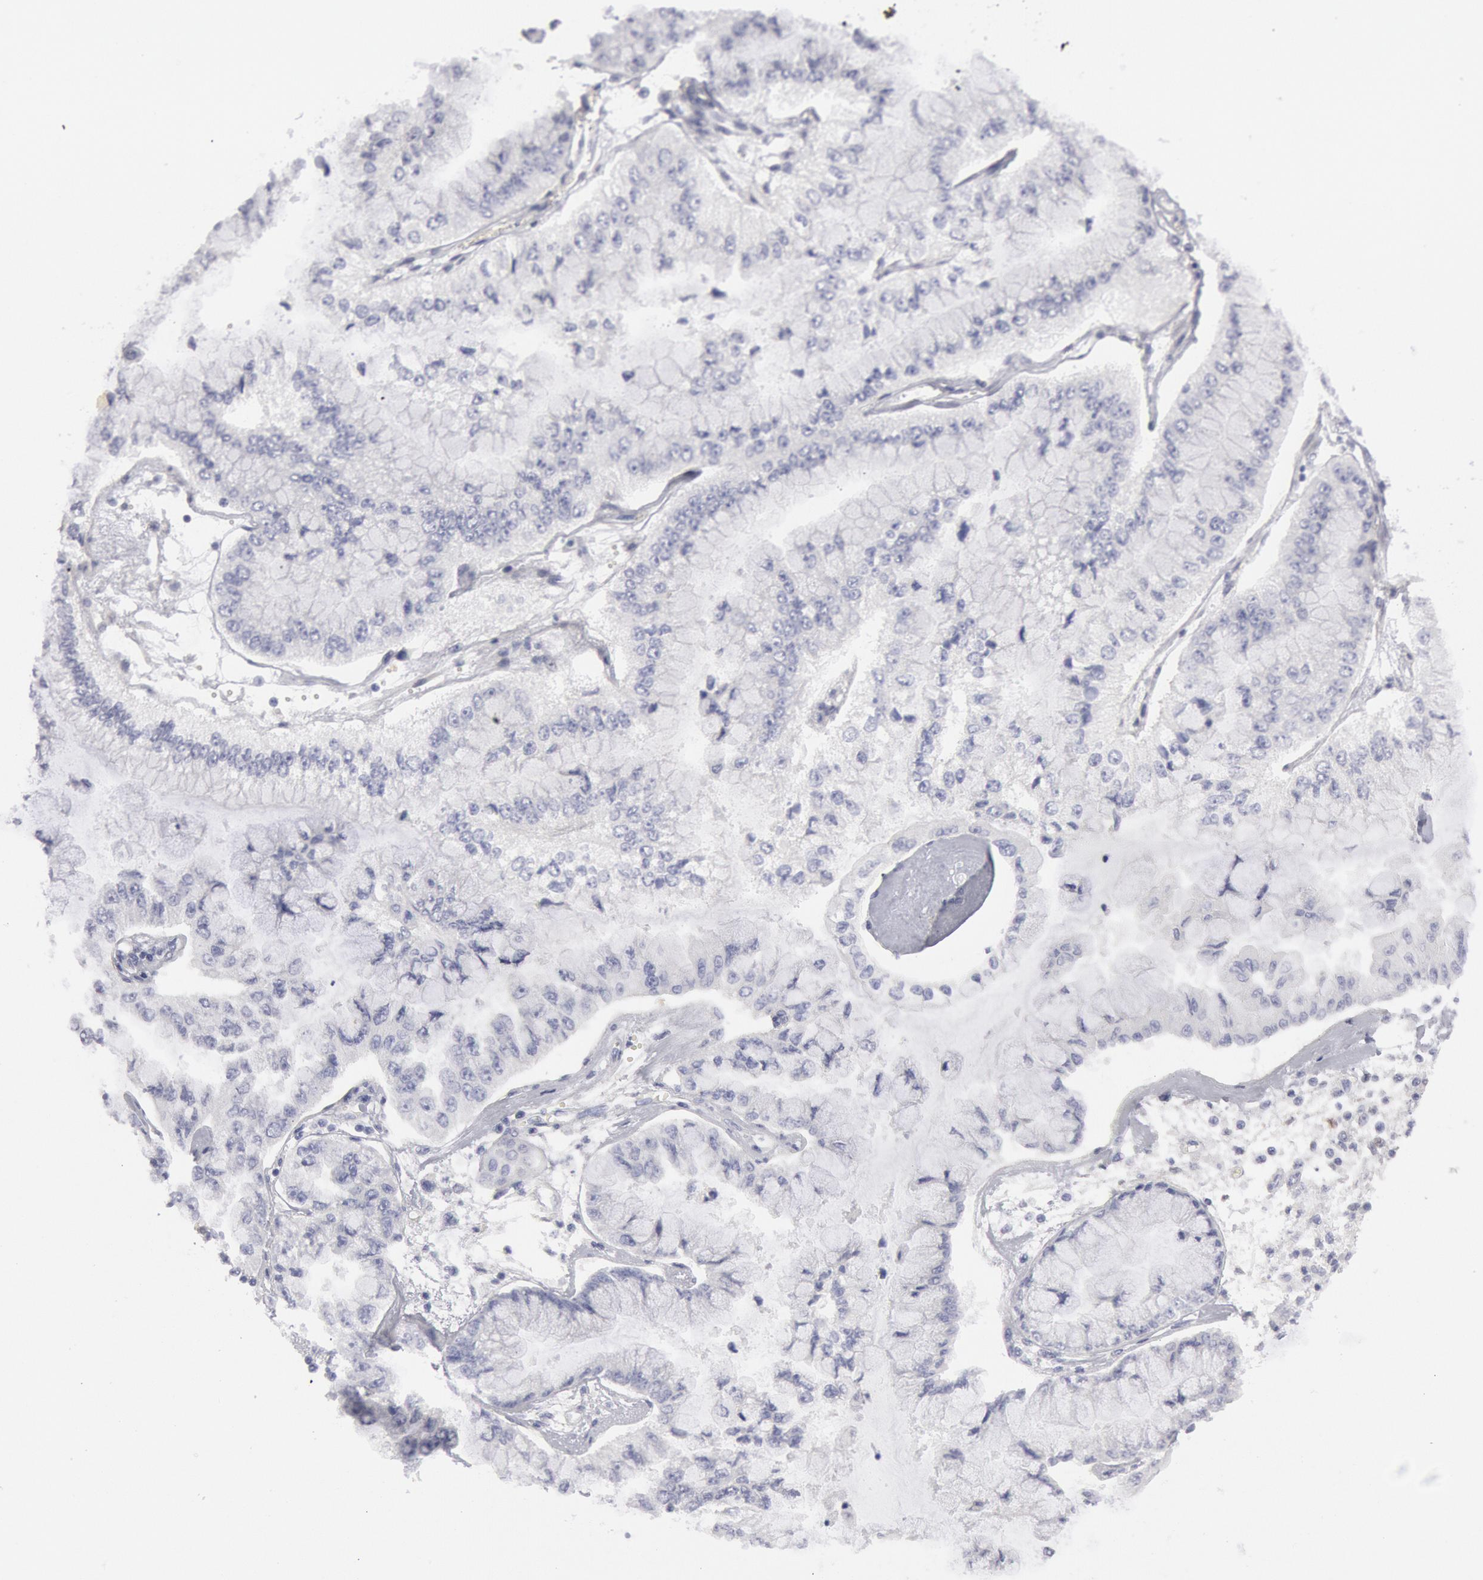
{"staining": {"intensity": "negative", "quantity": "none", "location": "none"}, "tissue": "liver cancer", "cell_type": "Tumor cells", "image_type": "cancer", "snomed": [{"axis": "morphology", "description": "Cholangiocarcinoma"}, {"axis": "topography", "description": "Liver"}], "caption": "Tumor cells are negative for protein expression in human liver cancer (cholangiocarcinoma).", "gene": "FHL1", "patient": {"sex": "female", "age": 79}}